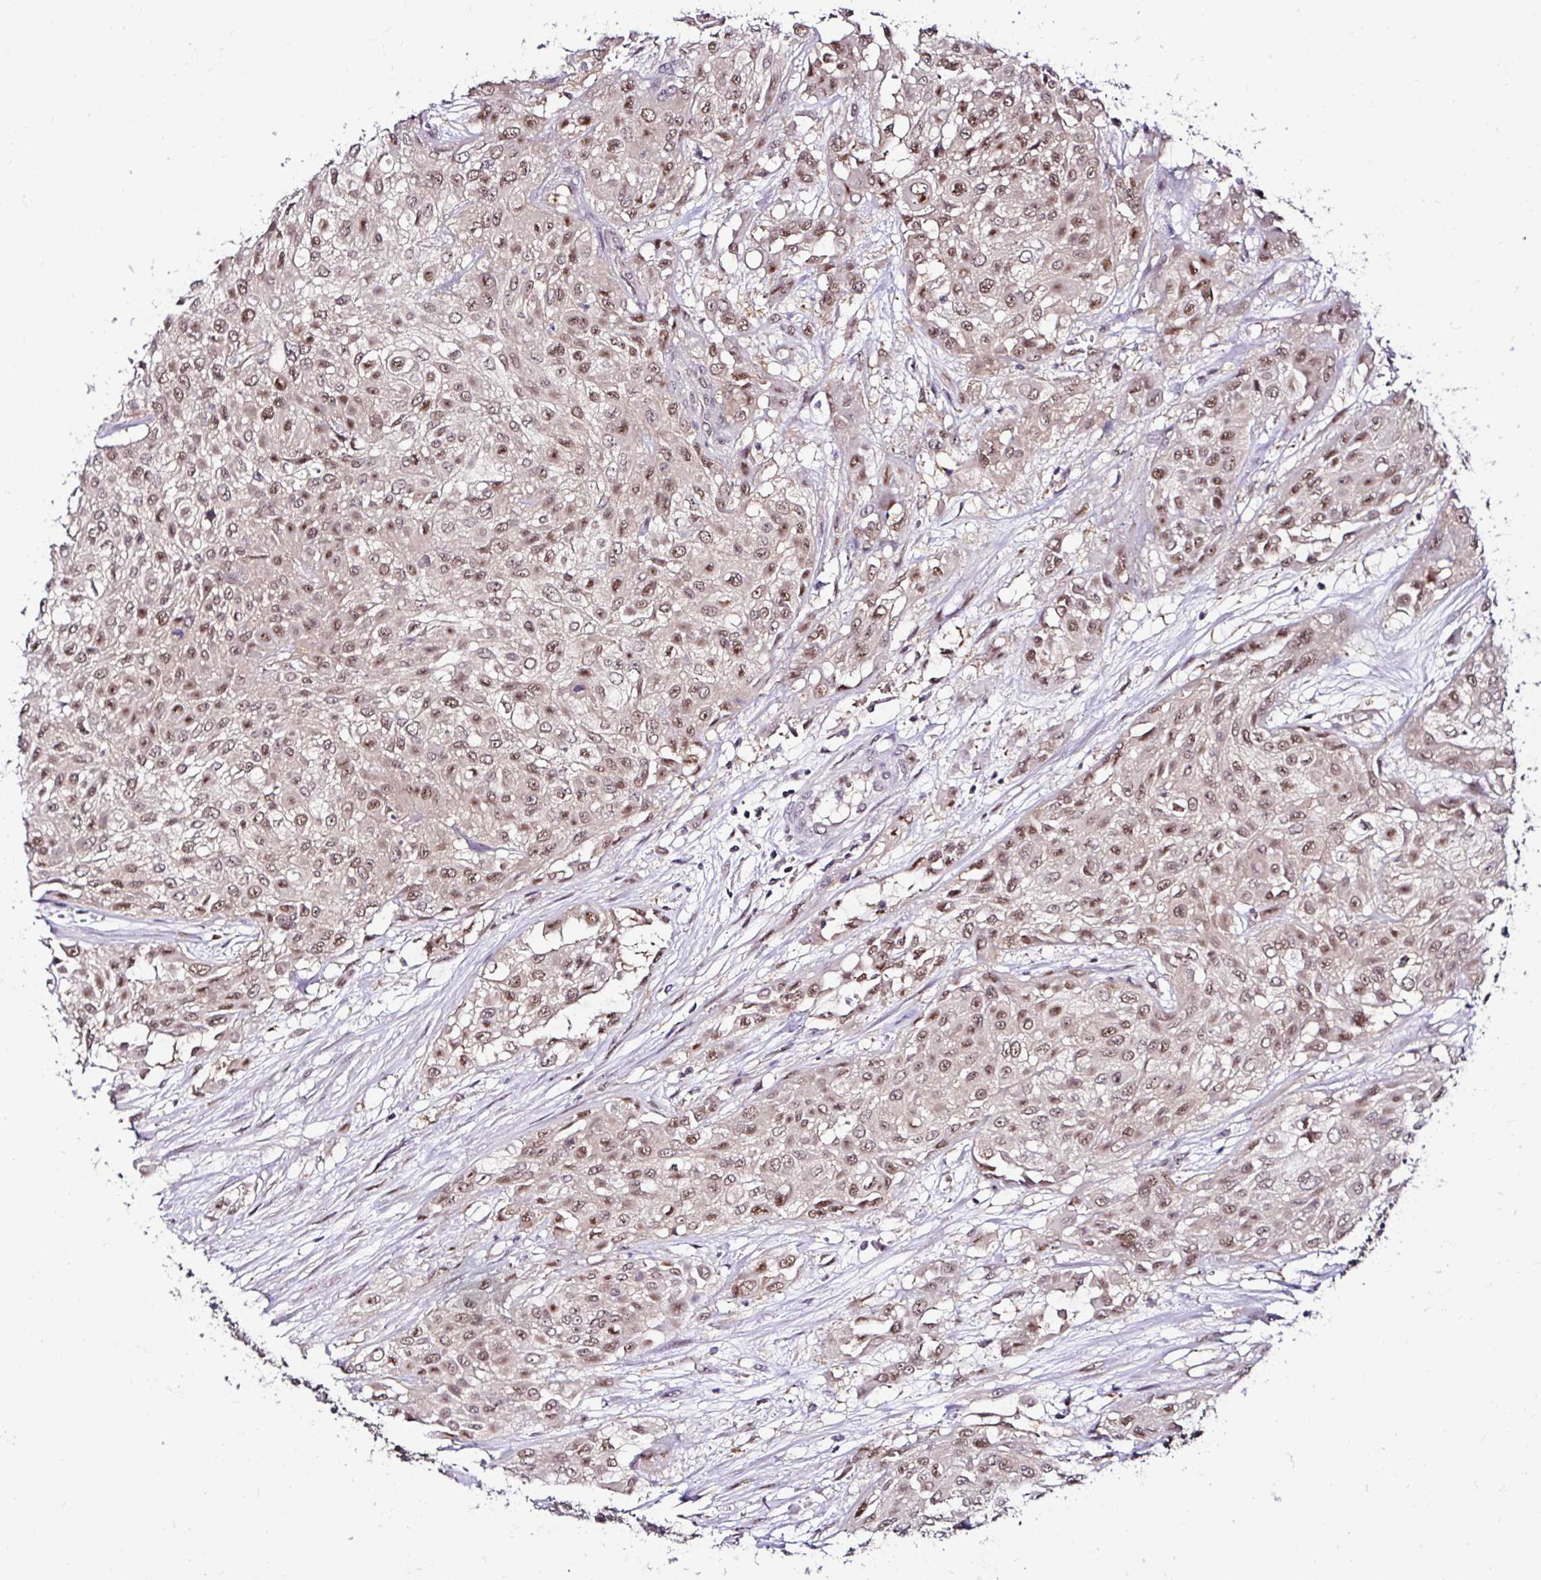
{"staining": {"intensity": "moderate", "quantity": ">75%", "location": "nuclear"}, "tissue": "urothelial cancer", "cell_type": "Tumor cells", "image_type": "cancer", "snomed": [{"axis": "morphology", "description": "Urothelial carcinoma, High grade"}, {"axis": "topography", "description": "Urinary bladder"}], "caption": "Tumor cells show medium levels of moderate nuclear expression in about >75% of cells in human urothelial cancer.", "gene": "PSMD3", "patient": {"sex": "male", "age": 57}}